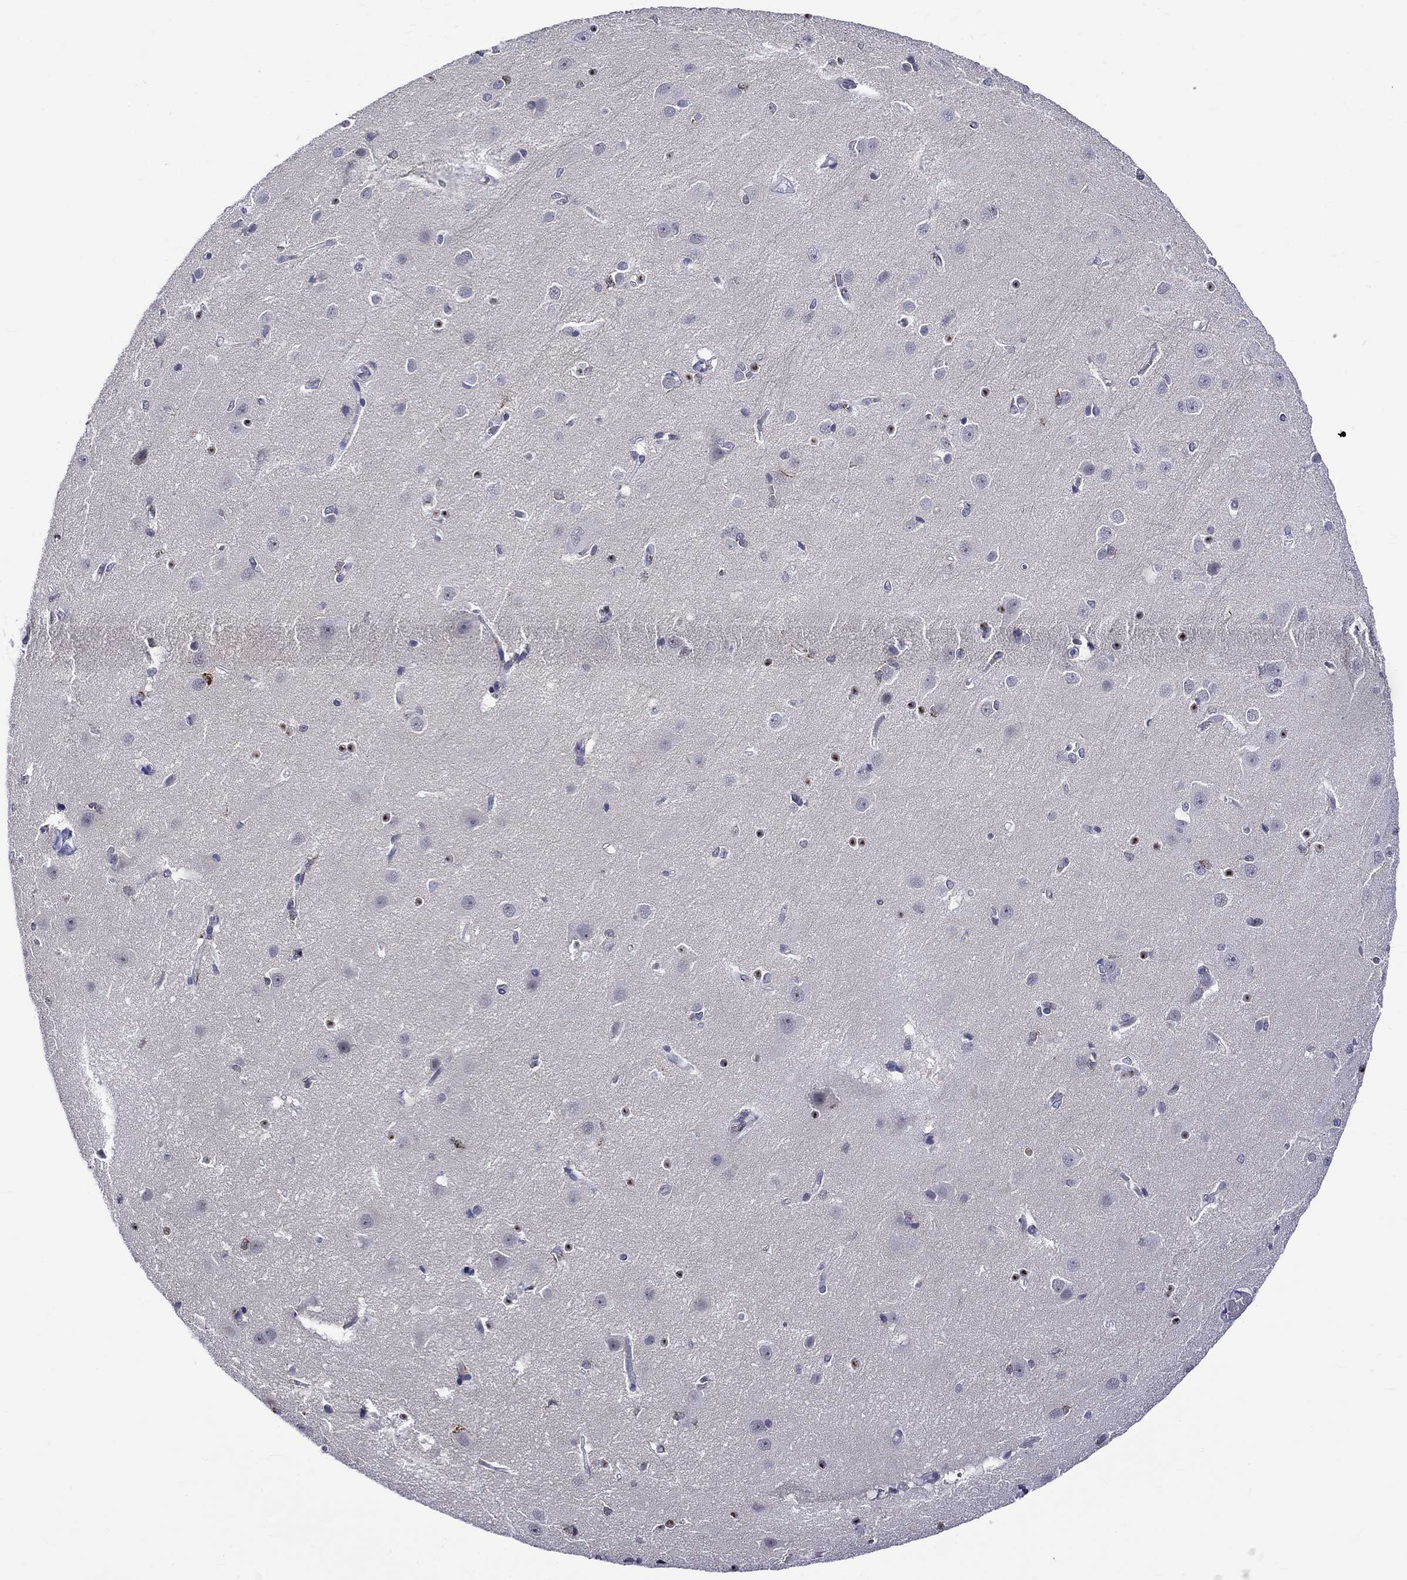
{"staining": {"intensity": "negative", "quantity": "none", "location": "none"}, "tissue": "cerebral cortex", "cell_type": "Endothelial cells", "image_type": "normal", "snomed": [{"axis": "morphology", "description": "Normal tissue, NOS"}, {"axis": "topography", "description": "Cerebral cortex"}], "caption": "Human cerebral cortex stained for a protein using immunohistochemistry (IHC) demonstrates no positivity in endothelial cells.", "gene": "ST6GALNAC1", "patient": {"sex": "male", "age": 37}}